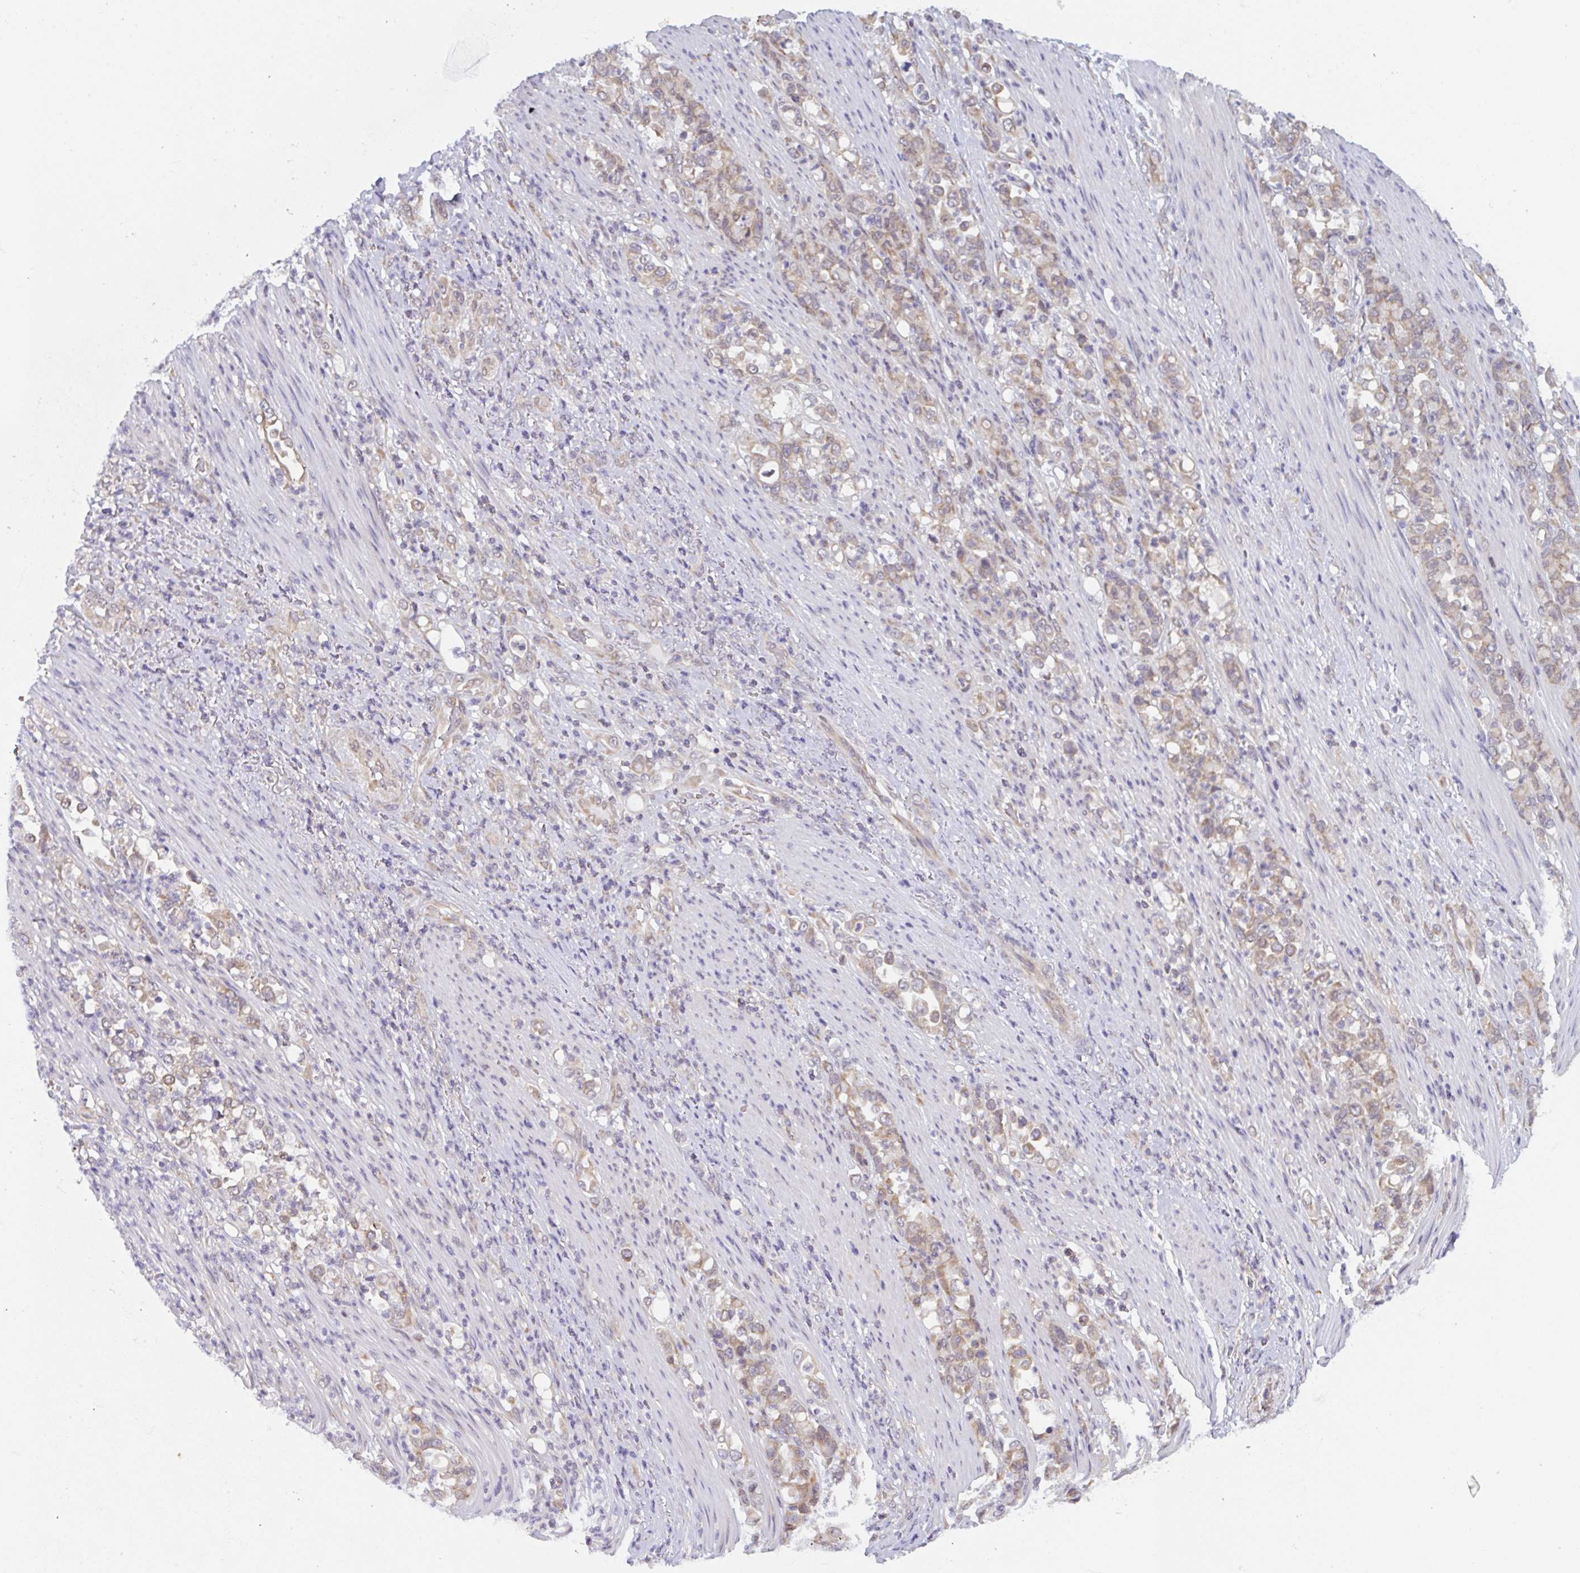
{"staining": {"intensity": "weak", "quantity": ">75%", "location": "cytoplasmic/membranous"}, "tissue": "stomach cancer", "cell_type": "Tumor cells", "image_type": "cancer", "snomed": [{"axis": "morphology", "description": "Normal tissue, NOS"}, {"axis": "morphology", "description": "Adenocarcinoma, NOS"}, {"axis": "topography", "description": "Stomach"}], "caption": "A brown stain labels weak cytoplasmic/membranous staining of a protein in stomach cancer (adenocarcinoma) tumor cells. Using DAB (3,3'-diaminobenzidine) (brown) and hematoxylin (blue) stains, captured at high magnification using brightfield microscopy.", "gene": "TBPL2", "patient": {"sex": "female", "age": 79}}